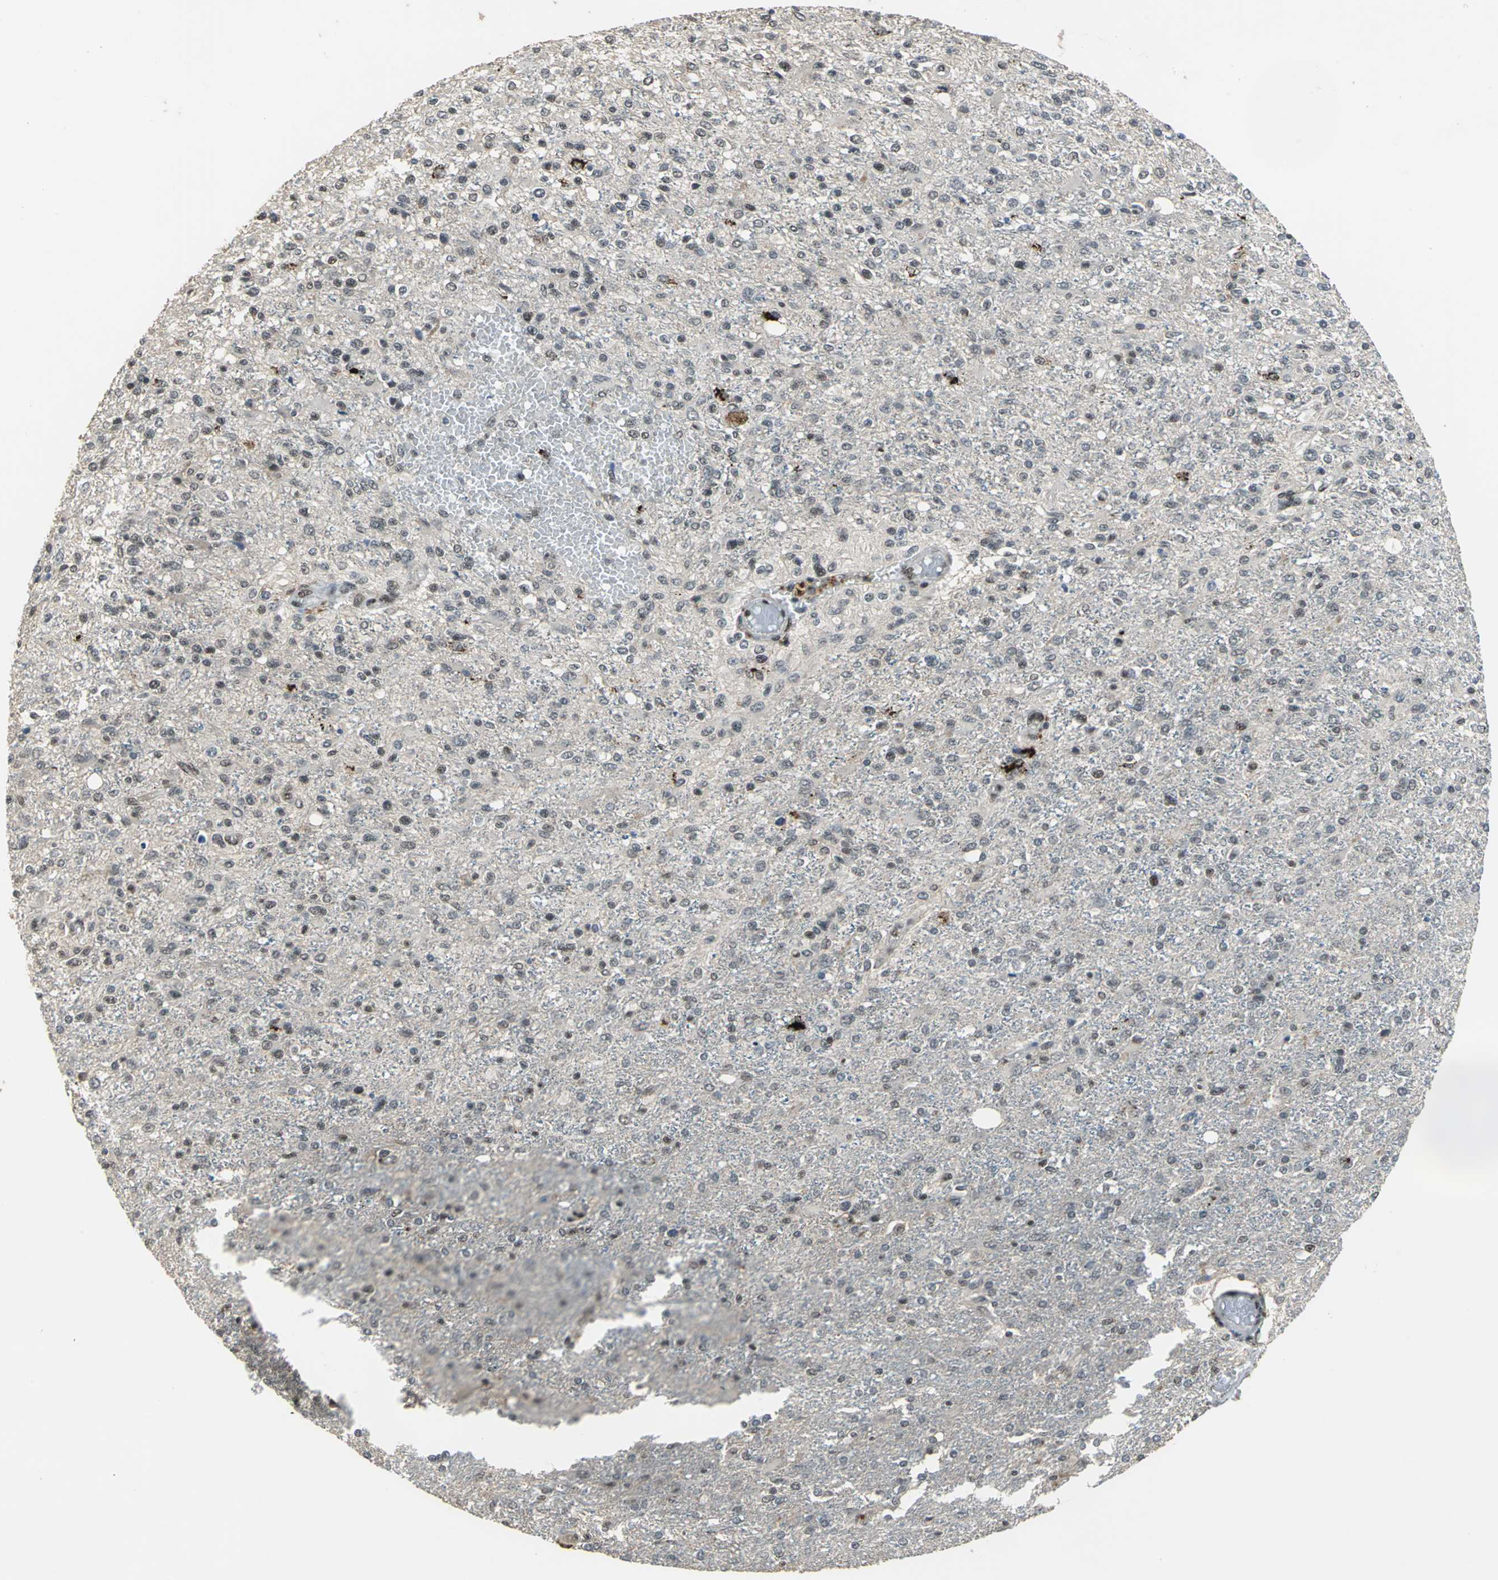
{"staining": {"intensity": "weak", "quantity": "<25%", "location": "cytoplasmic/membranous,nuclear"}, "tissue": "glioma", "cell_type": "Tumor cells", "image_type": "cancer", "snomed": [{"axis": "morphology", "description": "Glioma, malignant, High grade"}, {"axis": "topography", "description": "Cerebral cortex"}], "caption": "Glioma was stained to show a protein in brown. There is no significant staining in tumor cells.", "gene": "ELF2", "patient": {"sex": "male", "age": 76}}